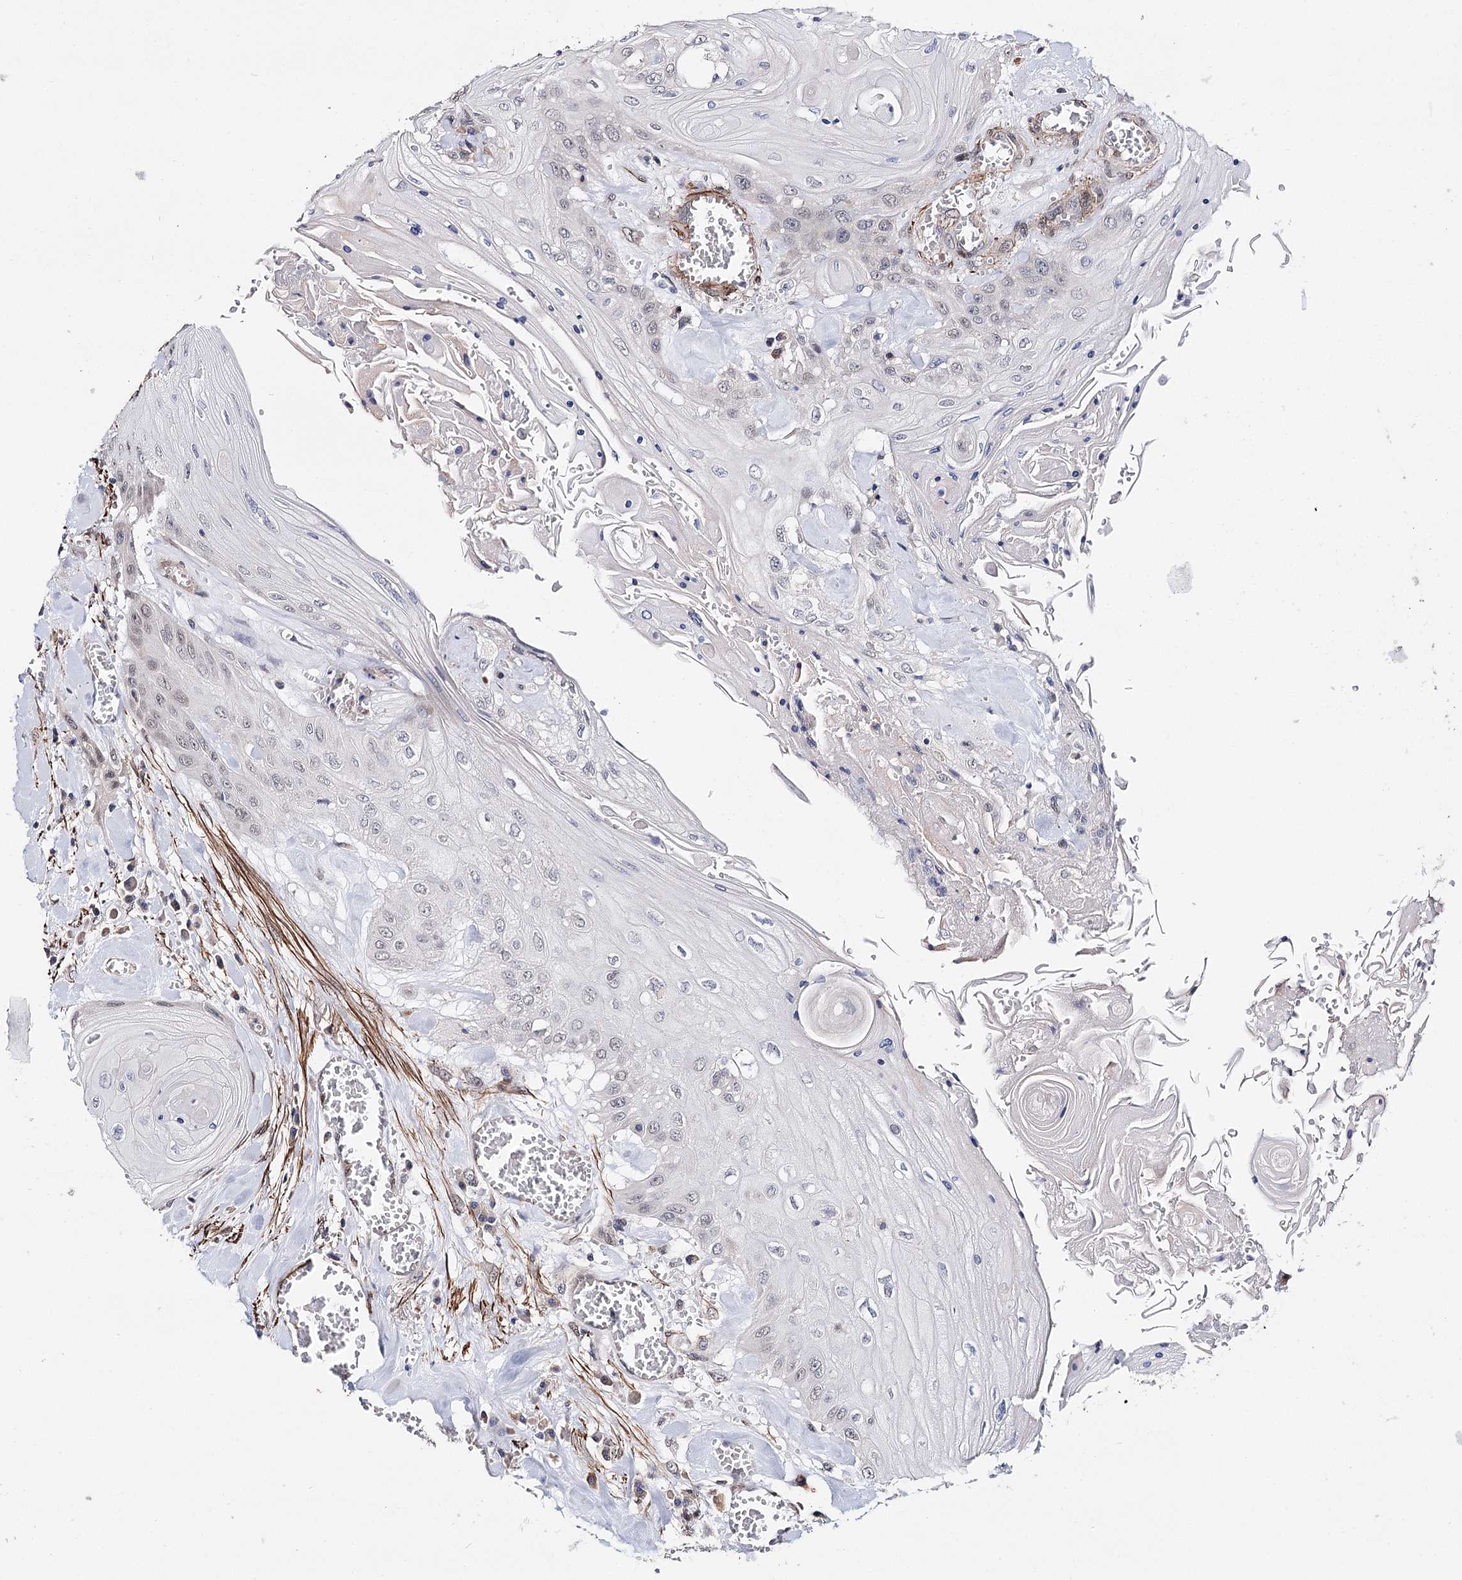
{"staining": {"intensity": "weak", "quantity": "25%-75%", "location": "nuclear"}, "tissue": "head and neck cancer", "cell_type": "Tumor cells", "image_type": "cancer", "snomed": [{"axis": "morphology", "description": "Squamous cell carcinoma, NOS"}, {"axis": "topography", "description": "Head-Neck"}], "caption": "A high-resolution photomicrograph shows immunohistochemistry staining of squamous cell carcinoma (head and neck), which displays weak nuclear staining in about 25%-75% of tumor cells.", "gene": "CFAP46", "patient": {"sex": "female", "age": 43}}